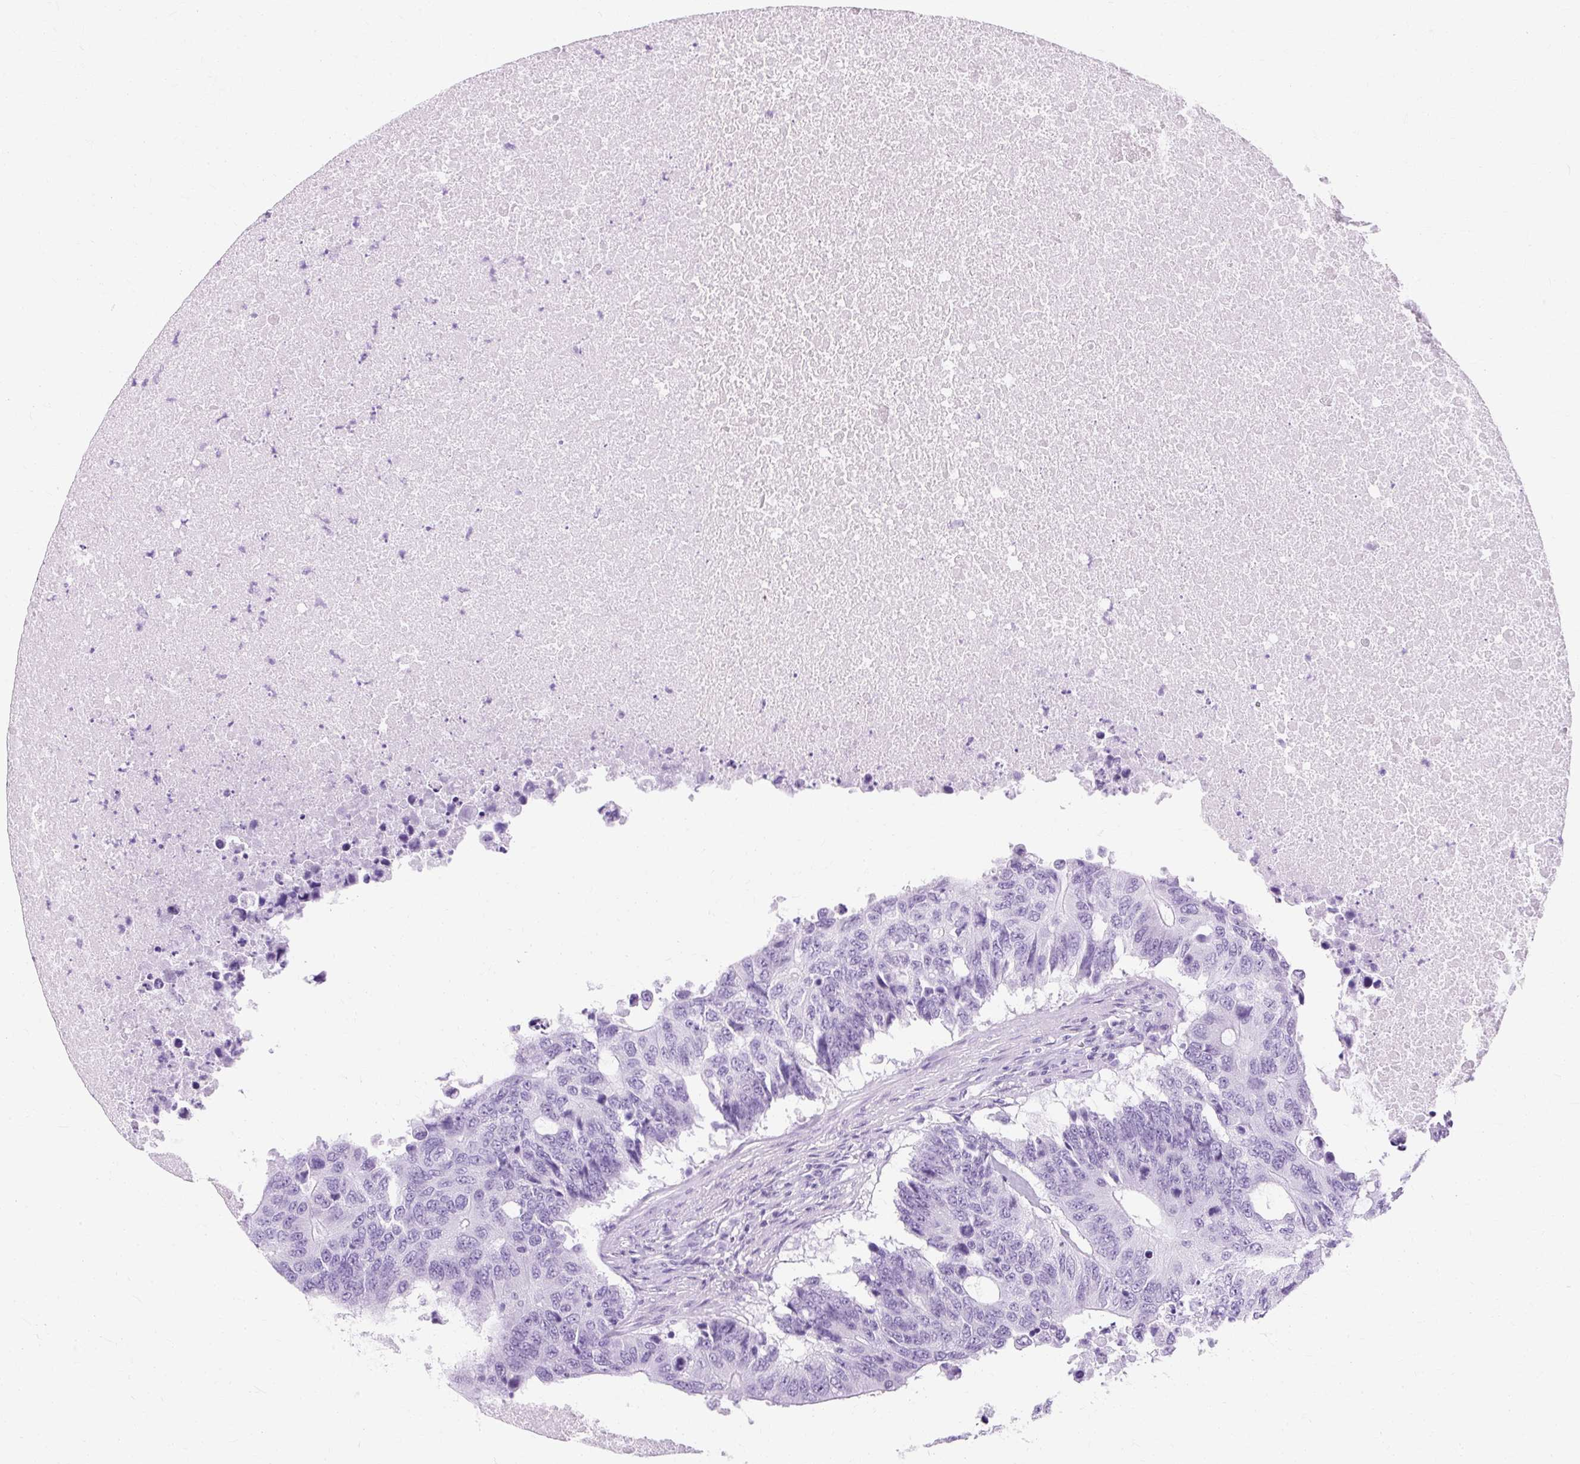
{"staining": {"intensity": "negative", "quantity": "none", "location": "none"}, "tissue": "colorectal cancer", "cell_type": "Tumor cells", "image_type": "cancer", "snomed": [{"axis": "morphology", "description": "Adenocarcinoma, NOS"}, {"axis": "topography", "description": "Colon"}], "caption": "Tumor cells are negative for brown protein staining in colorectal cancer (adenocarcinoma).", "gene": "TMEM89", "patient": {"sex": "male", "age": 71}}